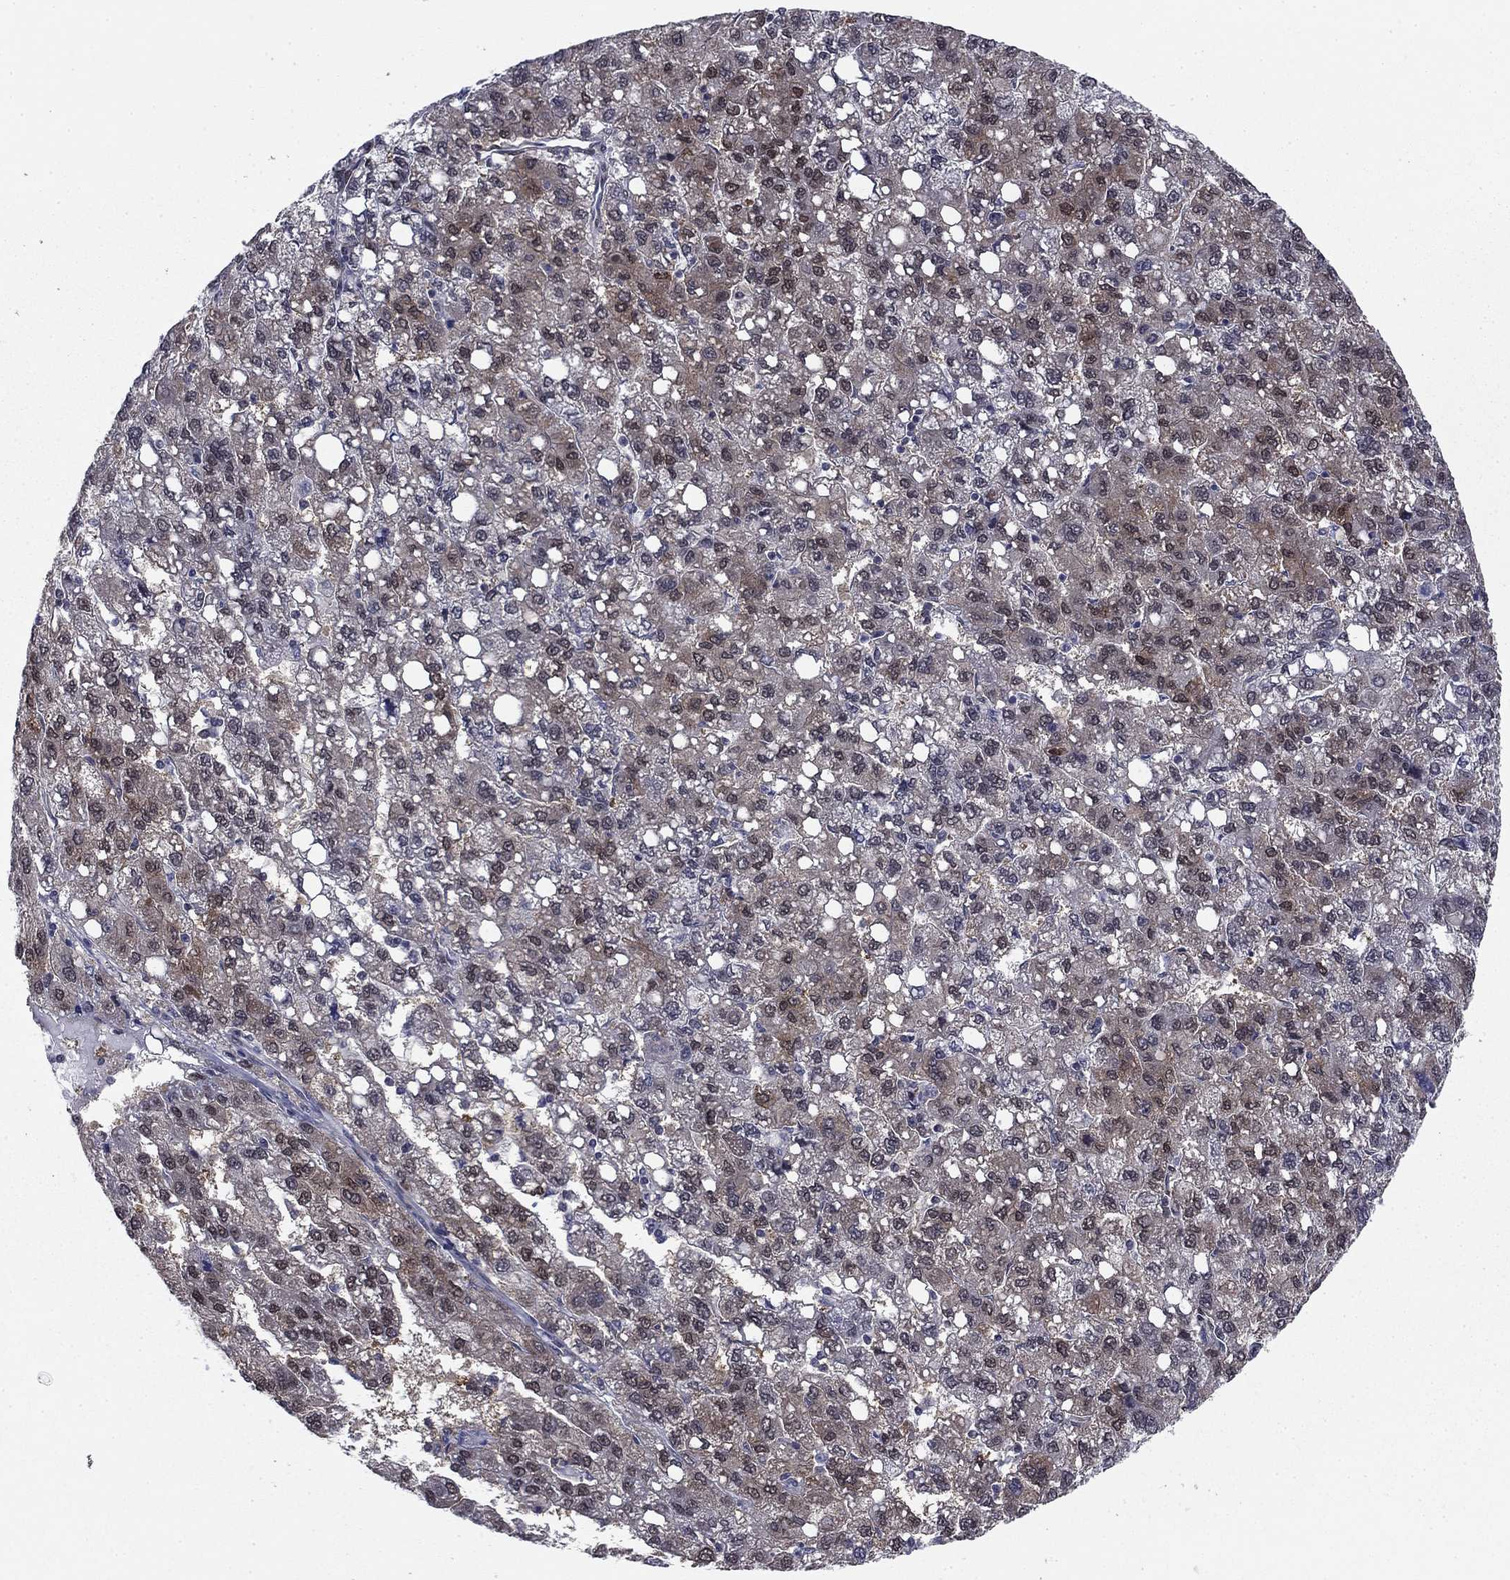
{"staining": {"intensity": "moderate", "quantity": "<25%", "location": "cytoplasmic/membranous"}, "tissue": "liver cancer", "cell_type": "Tumor cells", "image_type": "cancer", "snomed": [{"axis": "morphology", "description": "Carcinoma, Hepatocellular, NOS"}, {"axis": "topography", "description": "Liver"}], "caption": "This photomicrograph reveals immunohistochemistry (IHC) staining of liver cancer (hepatocellular carcinoma), with low moderate cytoplasmic/membranous staining in approximately <25% of tumor cells.", "gene": "FKBP4", "patient": {"sex": "female", "age": 82}}